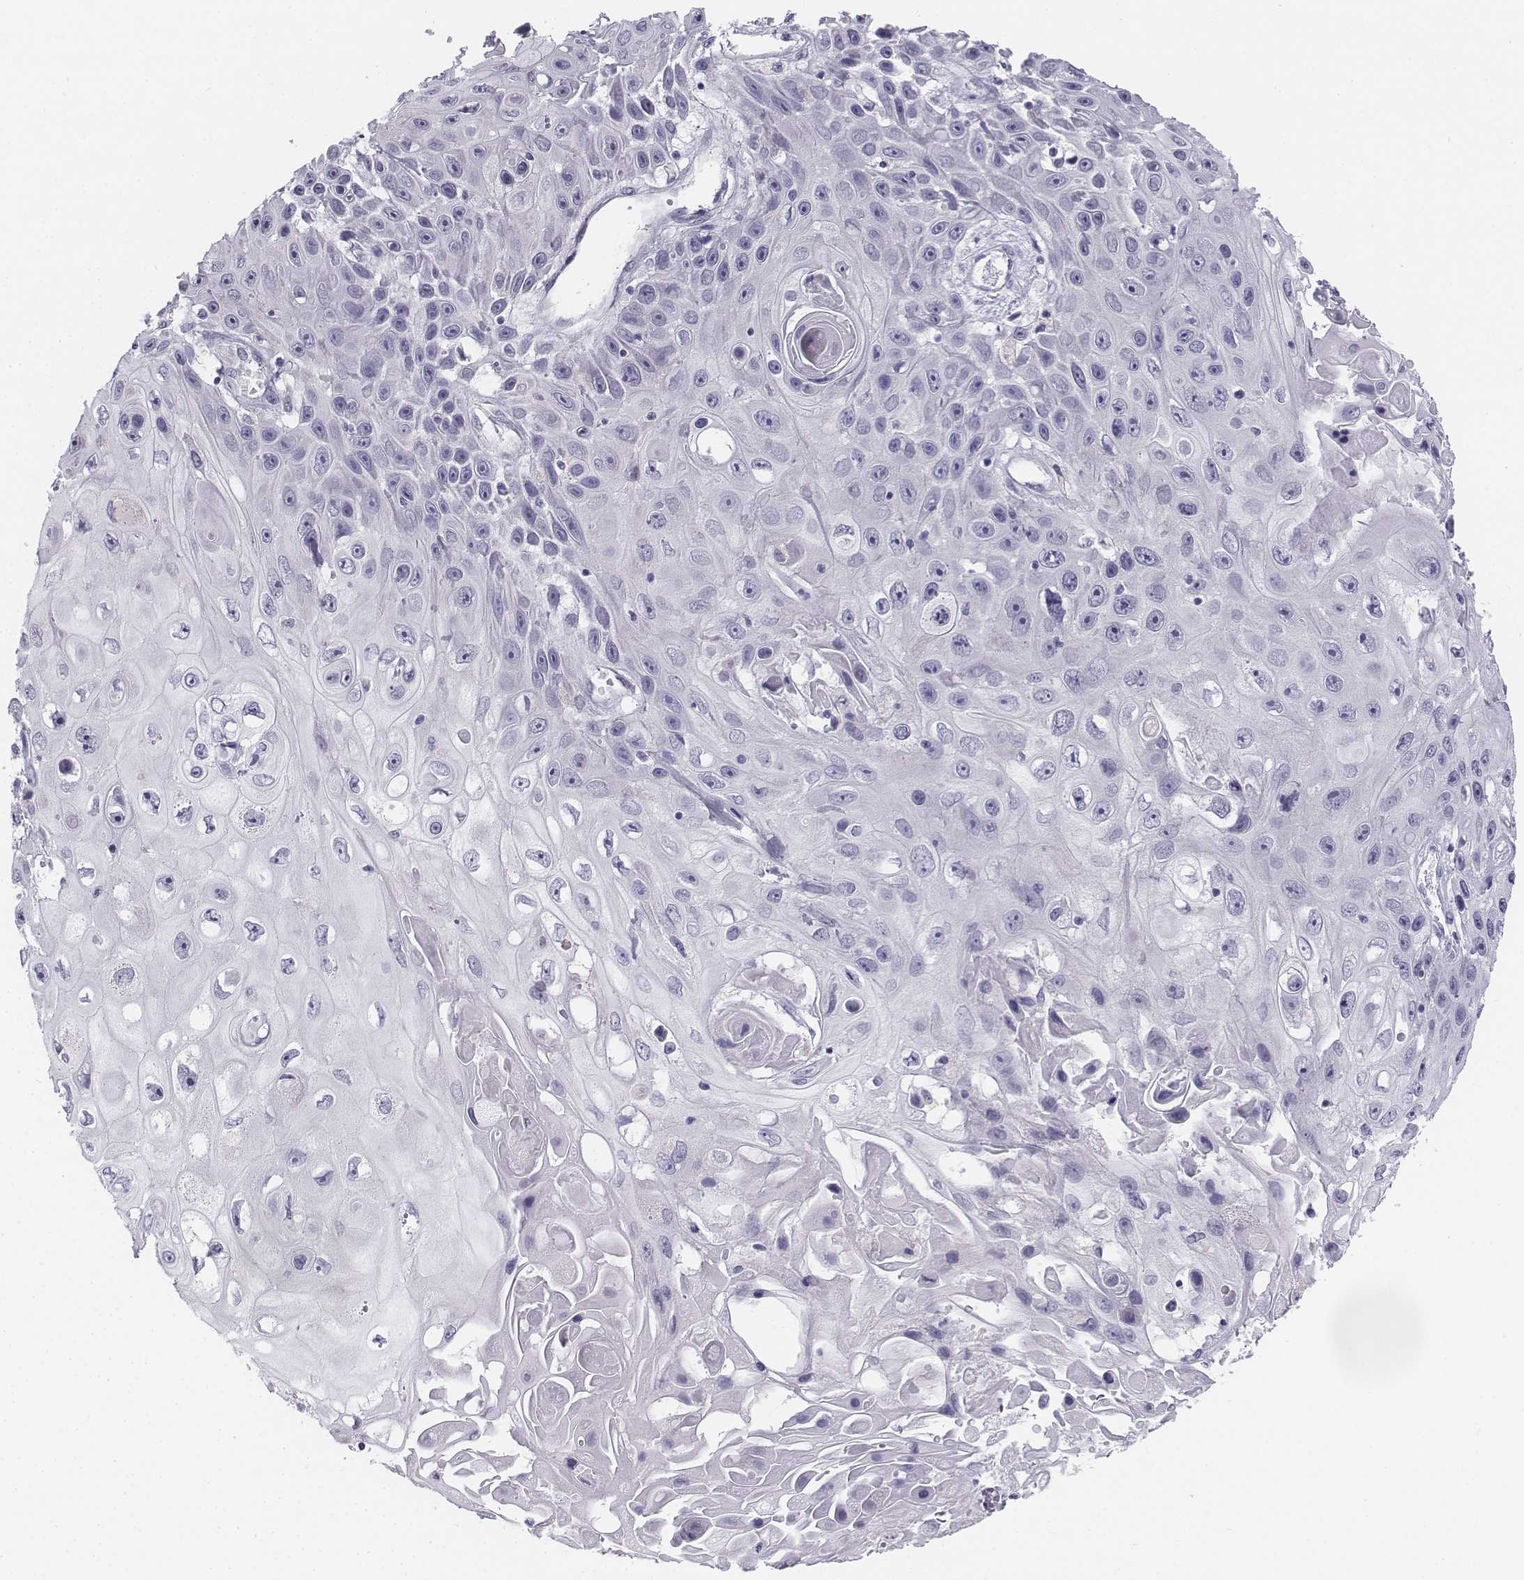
{"staining": {"intensity": "negative", "quantity": "none", "location": "none"}, "tissue": "skin cancer", "cell_type": "Tumor cells", "image_type": "cancer", "snomed": [{"axis": "morphology", "description": "Squamous cell carcinoma, NOS"}, {"axis": "topography", "description": "Skin"}], "caption": "Immunohistochemistry (IHC) histopathology image of neoplastic tissue: skin cancer (squamous cell carcinoma) stained with DAB (3,3'-diaminobenzidine) exhibits no significant protein expression in tumor cells.", "gene": "TH", "patient": {"sex": "male", "age": 82}}